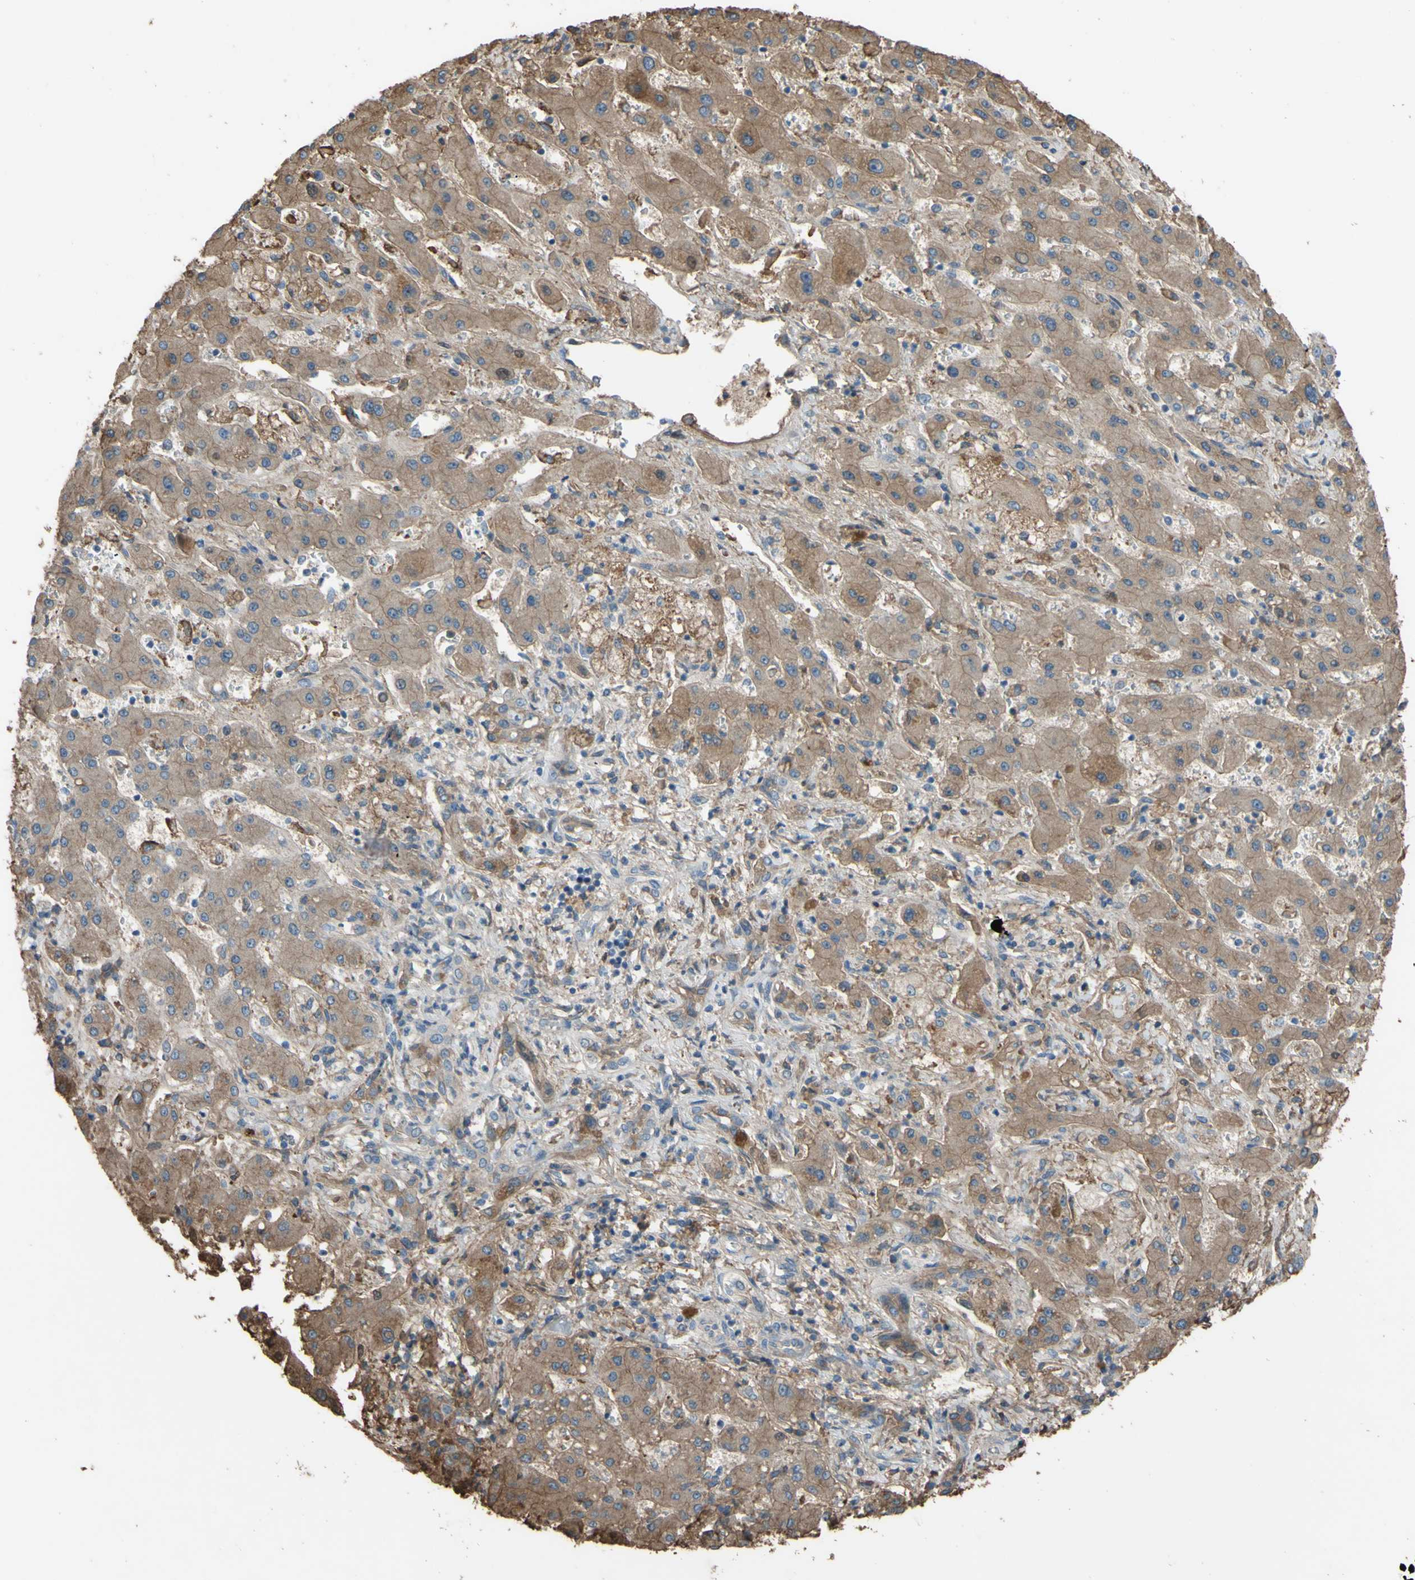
{"staining": {"intensity": "moderate", "quantity": "25%-75%", "location": "cytoplasmic/membranous"}, "tissue": "liver cancer", "cell_type": "Tumor cells", "image_type": "cancer", "snomed": [{"axis": "morphology", "description": "Cholangiocarcinoma"}, {"axis": "topography", "description": "Liver"}], "caption": "Moderate cytoplasmic/membranous protein staining is present in approximately 25%-75% of tumor cells in liver cancer (cholangiocarcinoma). Nuclei are stained in blue.", "gene": "PTGDS", "patient": {"sex": "male", "age": 50}}